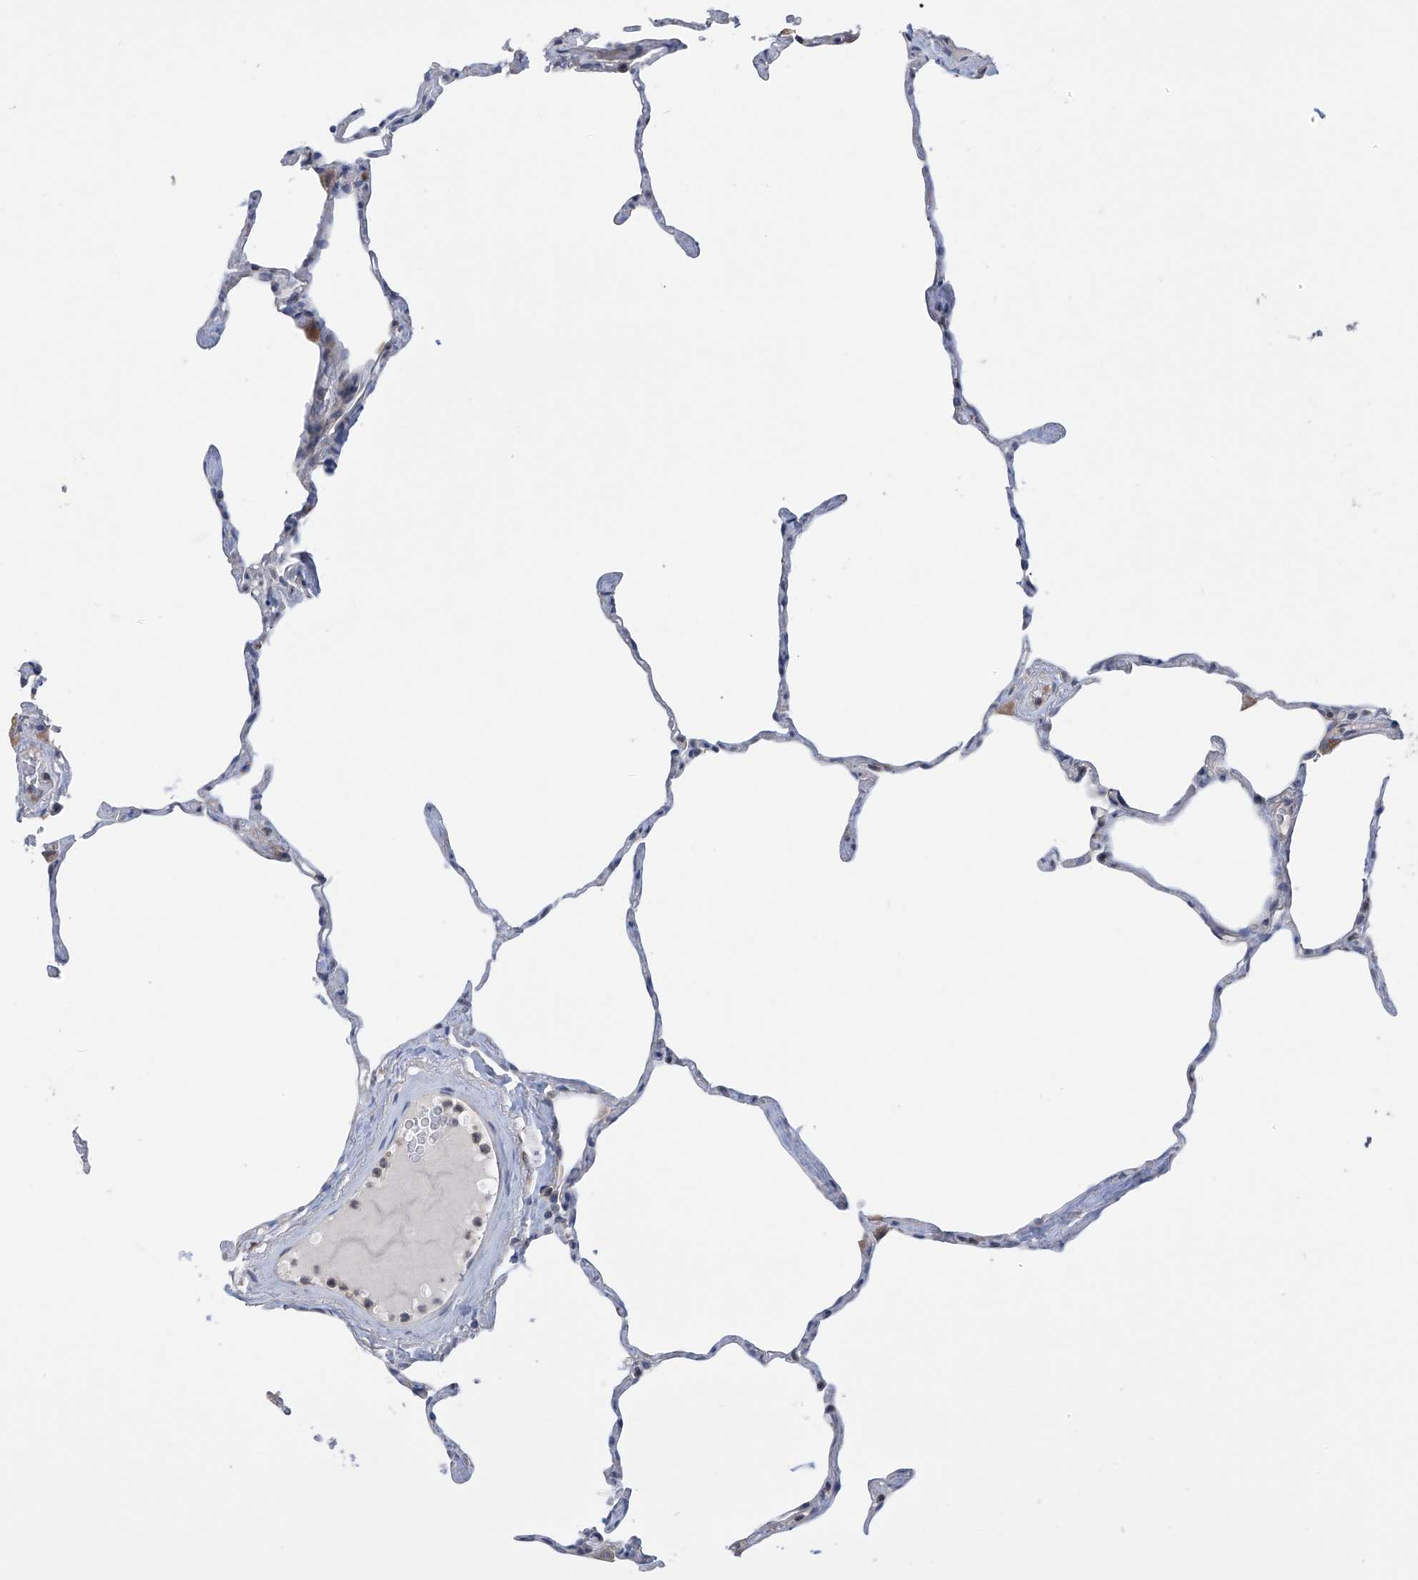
{"staining": {"intensity": "negative", "quantity": "none", "location": "none"}, "tissue": "lung", "cell_type": "Alveolar cells", "image_type": "normal", "snomed": [{"axis": "morphology", "description": "Normal tissue, NOS"}, {"axis": "topography", "description": "Lung"}], "caption": "DAB (3,3'-diaminobenzidine) immunohistochemical staining of unremarkable human lung reveals no significant staining in alveolar cells.", "gene": "SLCO4A1", "patient": {"sex": "male", "age": 65}}